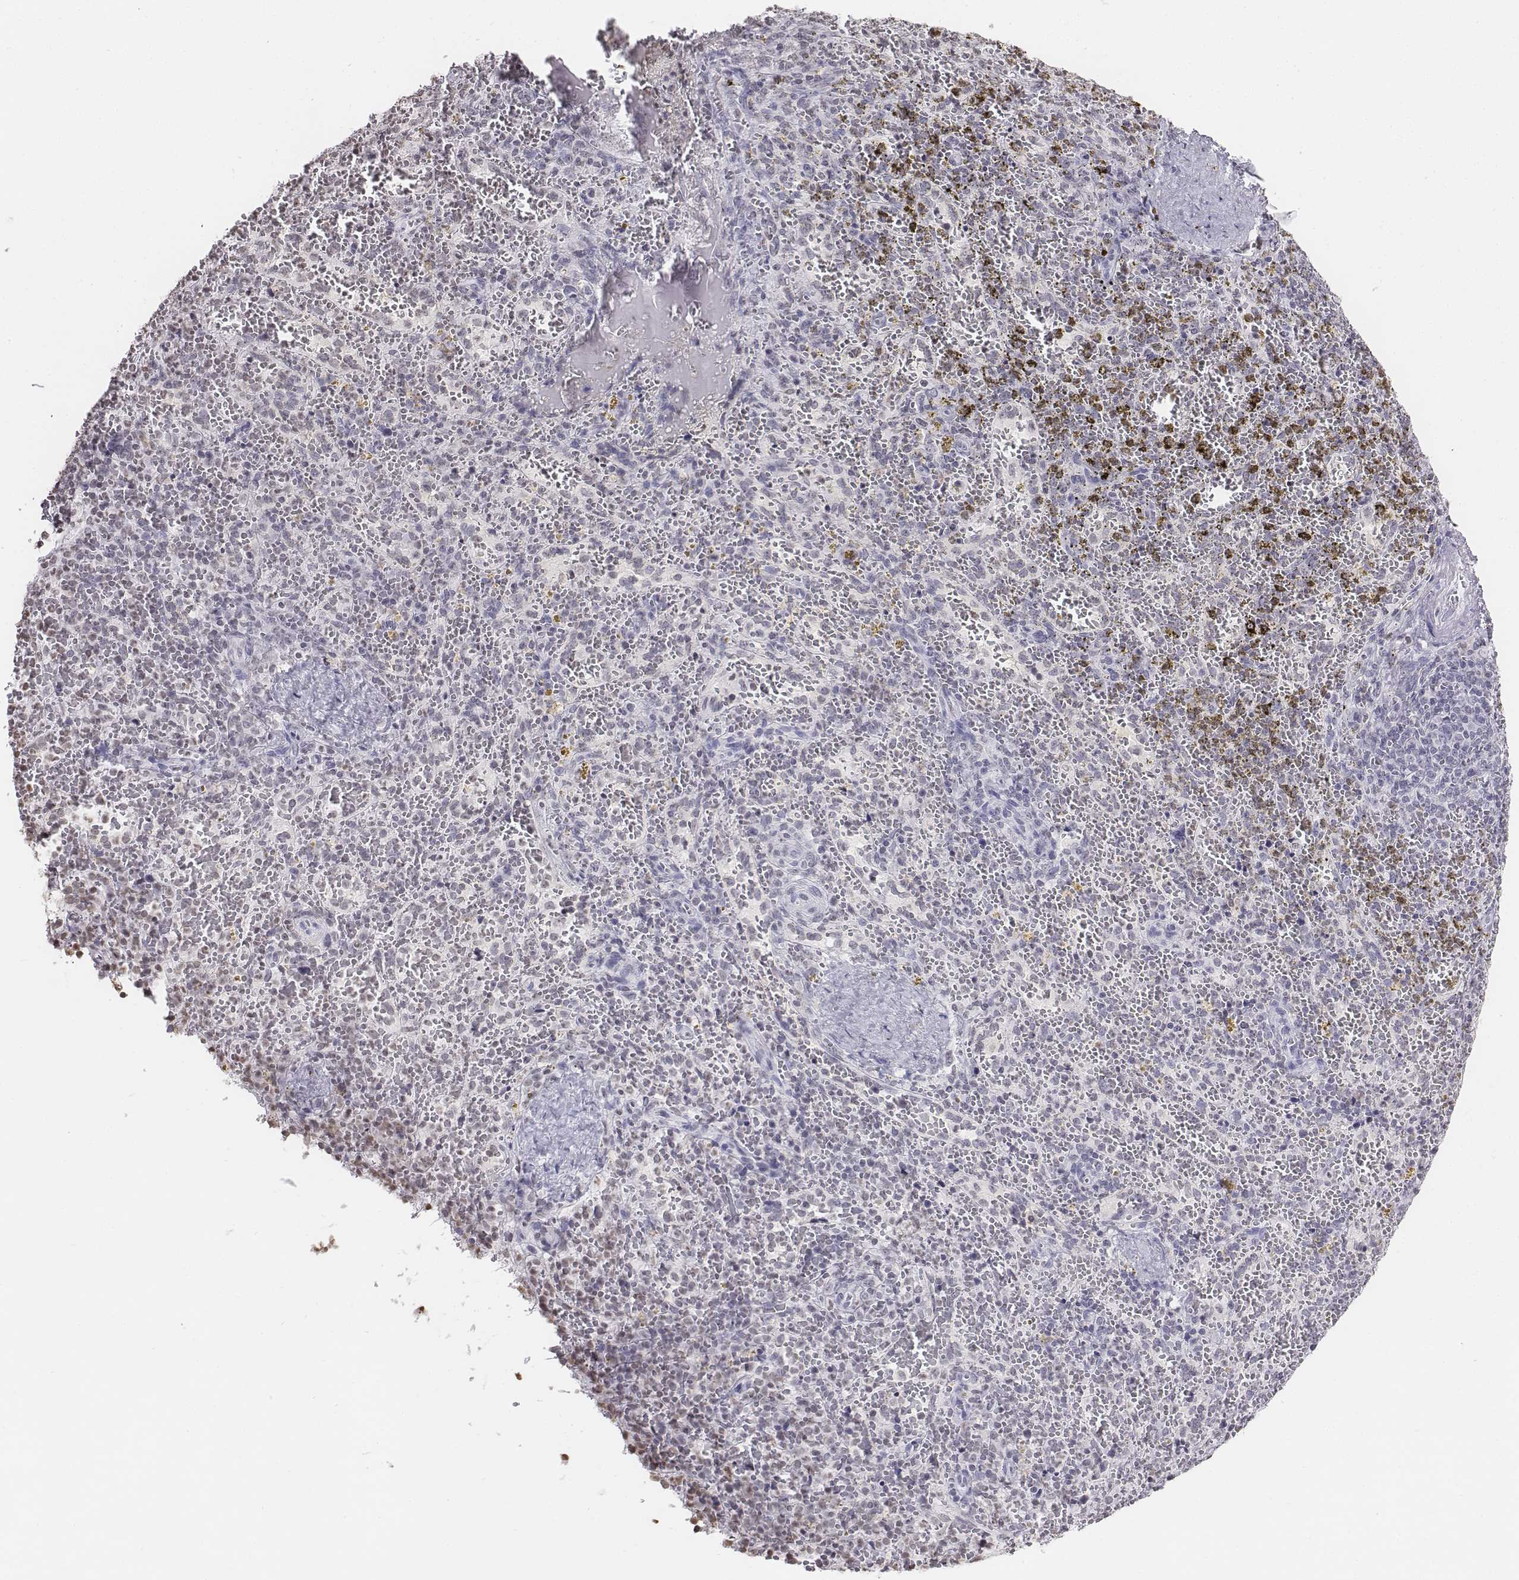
{"staining": {"intensity": "negative", "quantity": "none", "location": "none"}, "tissue": "spleen", "cell_type": "Cells in red pulp", "image_type": "normal", "snomed": [{"axis": "morphology", "description": "Normal tissue, NOS"}, {"axis": "topography", "description": "Spleen"}], "caption": "A high-resolution image shows IHC staining of normal spleen, which shows no significant positivity in cells in red pulp. (DAB IHC with hematoxylin counter stain).", "gene": "BARHL1", "patient": {"sex": "female", "age": 50}}